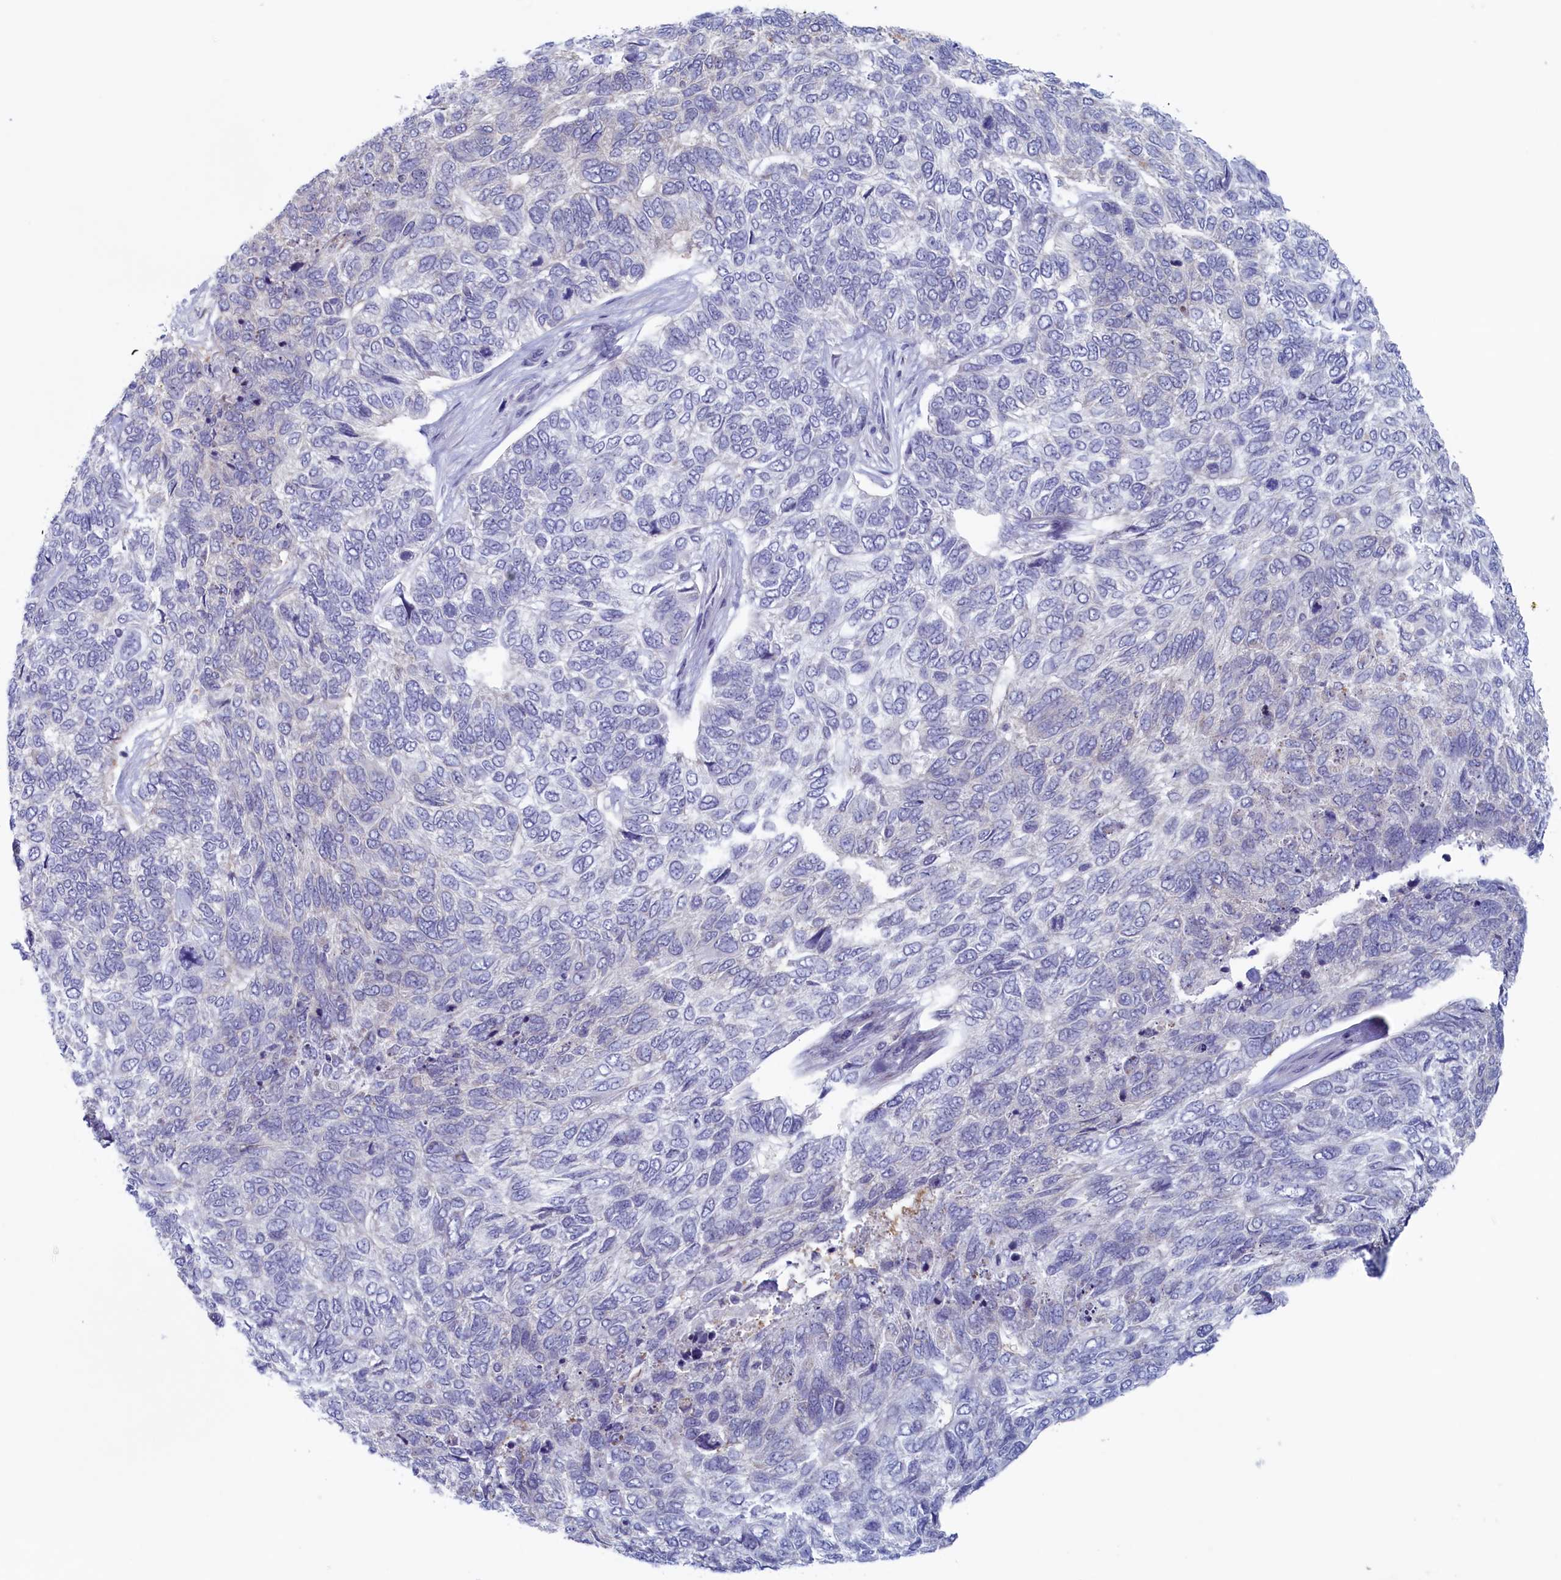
{"staining": {"intensity": "negative", "quantity": "none", "location": "none"}, "tissue": "skin cancer", "cell_type": "Tumor cells", "image_type": "cancer", "snomed": [{"axis": "morphology", "description": "Basal cell carcinoma"}, {"axis": "topography", "description": "Skin"}], "caption": "This is a image of IHC staining of basal cell carcinoma (skin), which shows no staining in tumor cells. (DAB (3,3'-diaminobenzidine) immunohistochemistry (IHC), high magnification).", "gene": "WDR76", "patient": {"sex": "female", "age": 65}}